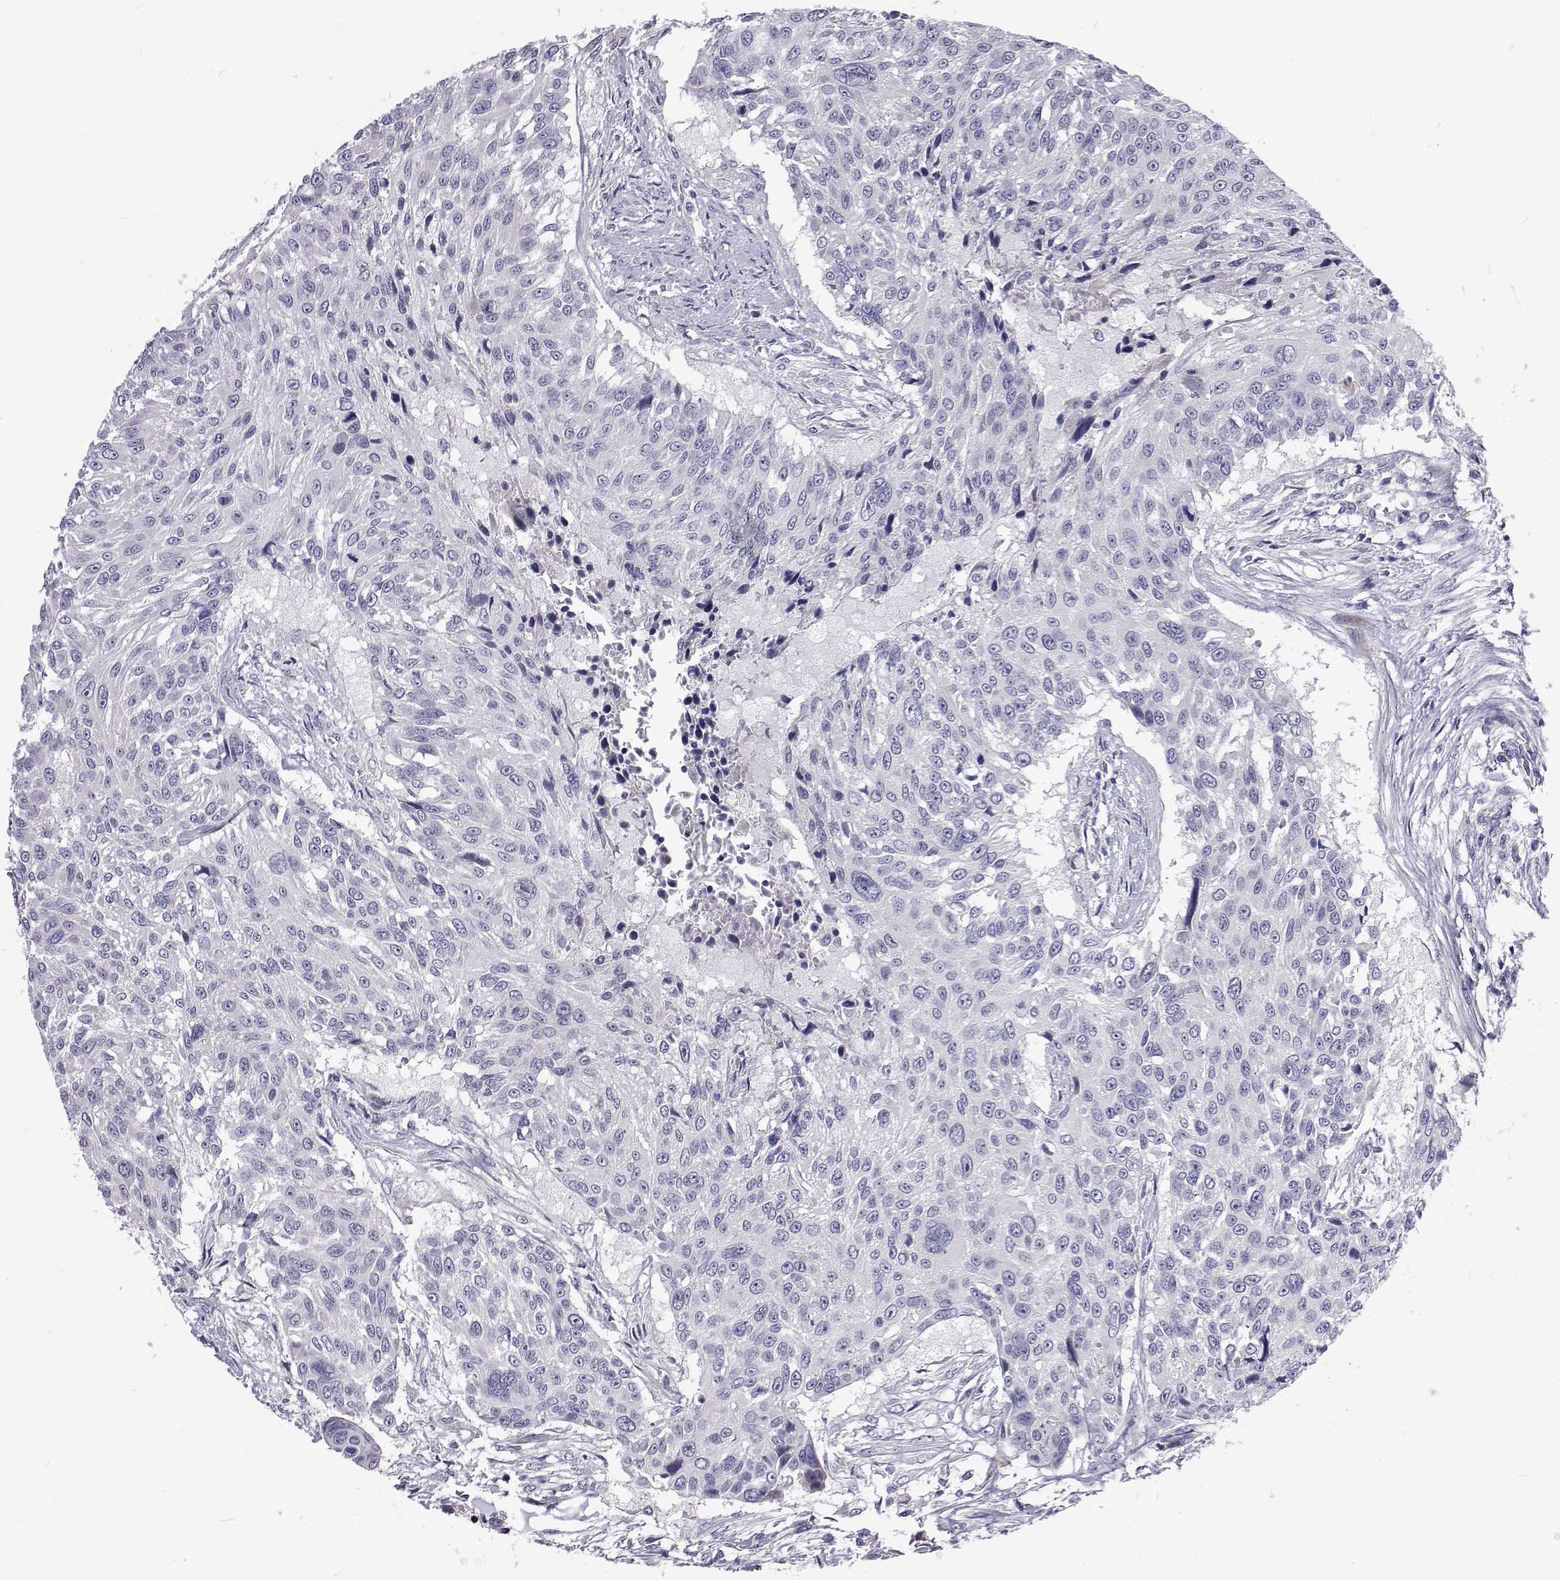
{"staining": {"intensity": "negative", "quantity": "none", "location": "none"}, "tissue": "urothelial cancer", "cell_type": "Tumor cells", "image_type": "cancer", "snomed": [{"axis": "morphology", "description": "Urothelial carcinoma, NOS"}, {"axis": "topography", "description": "Urinary bladder"}], "caption": "This micrograph is of transitional cell carcinoma stained with IHC to label a protein in brown with the nuclei are counter-stained blue. There is no positivity in tumor cells. (Immunohistochemistry, brightfield microscopy, high magnification).", "gene": "NPR3", "patient": {"sex": "male", "age": 55}}